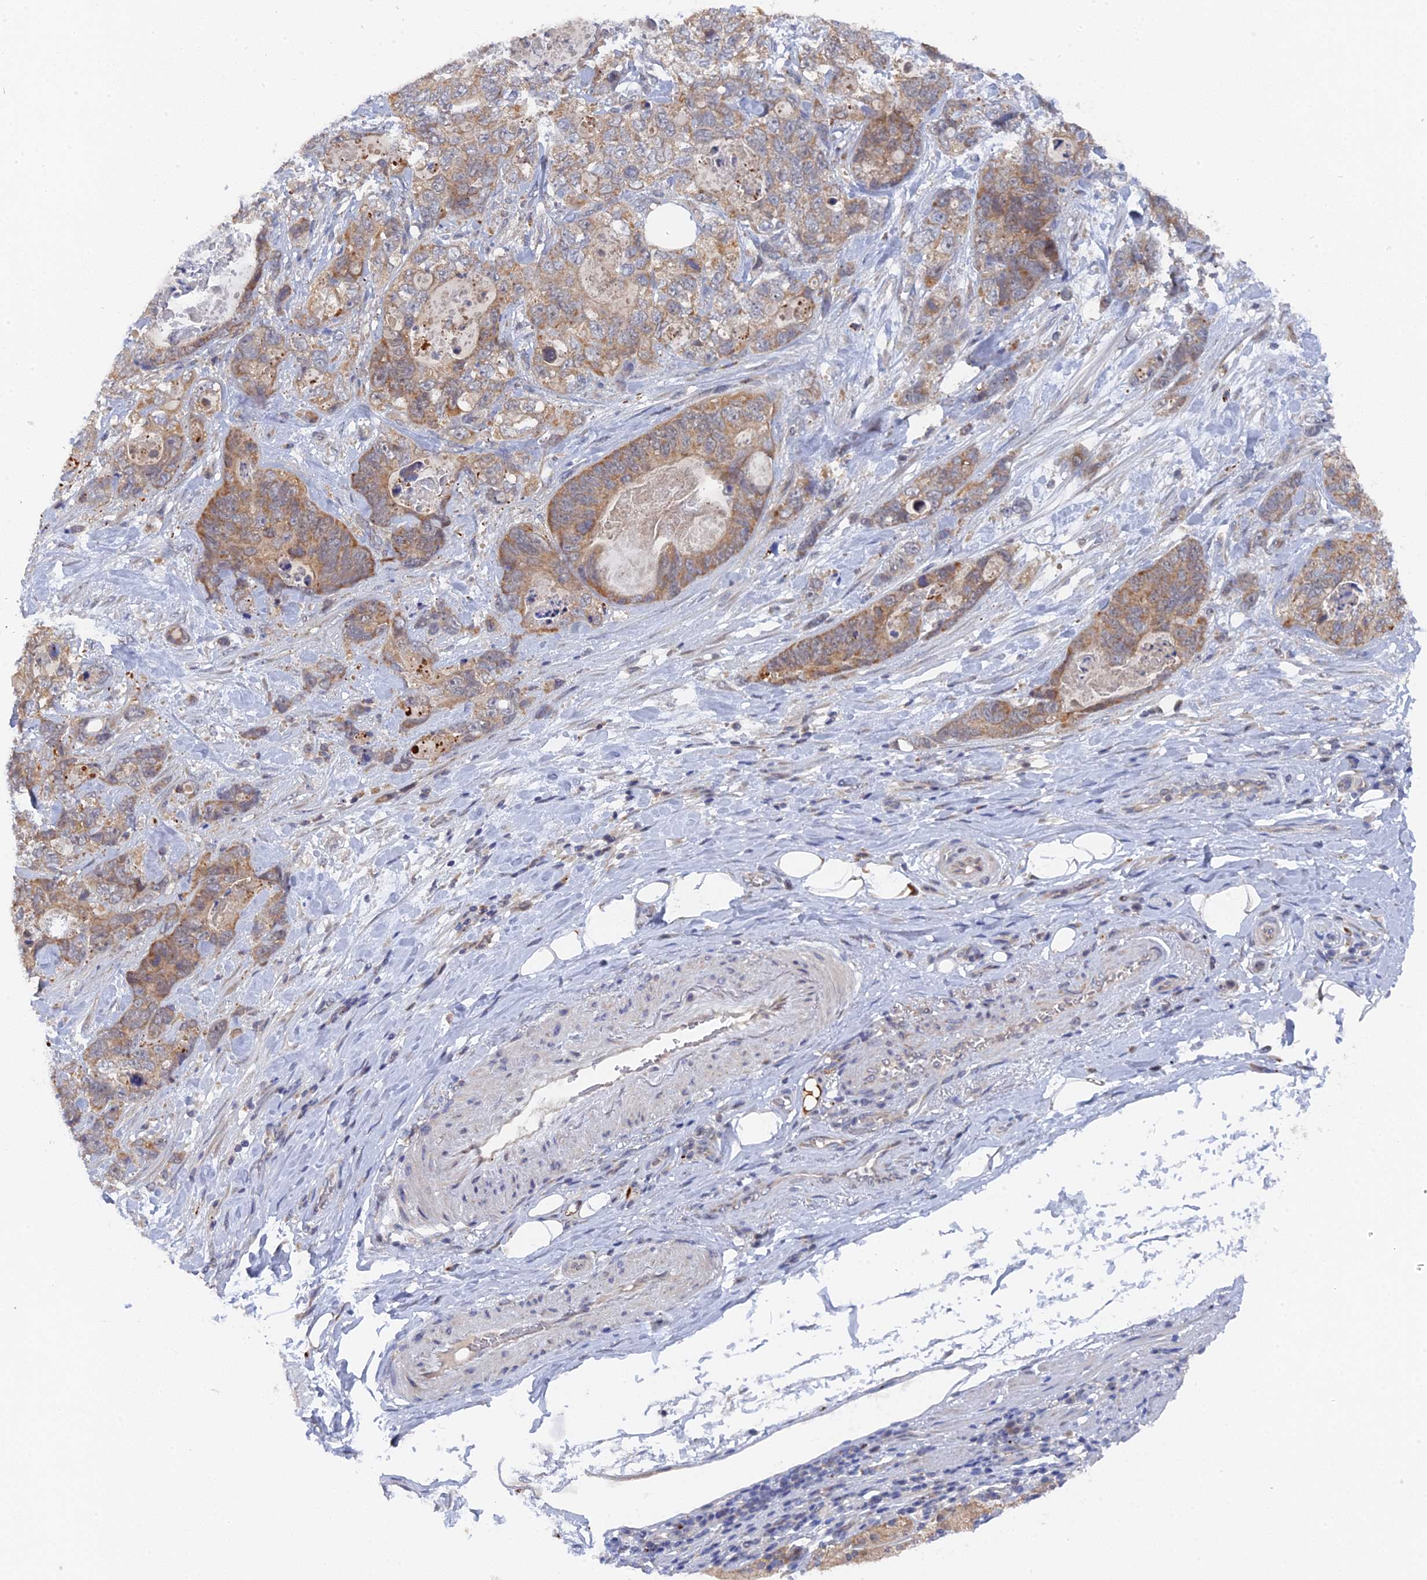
{"staining": {"intensity": "moderate", "quantity": ">75%", "location": "cytoplasmic/membranous"}, "tissue": "stomach cancer", "cell_type": "Tumor cells", "image_type": "cancer", "snomed": [{"axis": "morphology", "description": "Normal tissue, NOS"}, {"axis": "morphology", "description": "Adenocarcinoma, NOS"}, {"axis": "topography", "description": "Stomach"}], "caption": "An immunohistochemistry image of neoplastic tissue is shown. Protein staining in brown highlights moderate cytoplasmic/membranous positivity in adenocarcinoma (stomach) within tumor cells.", "gene": "MIGA2", "patient": {"sex": "female", "age": 89}}